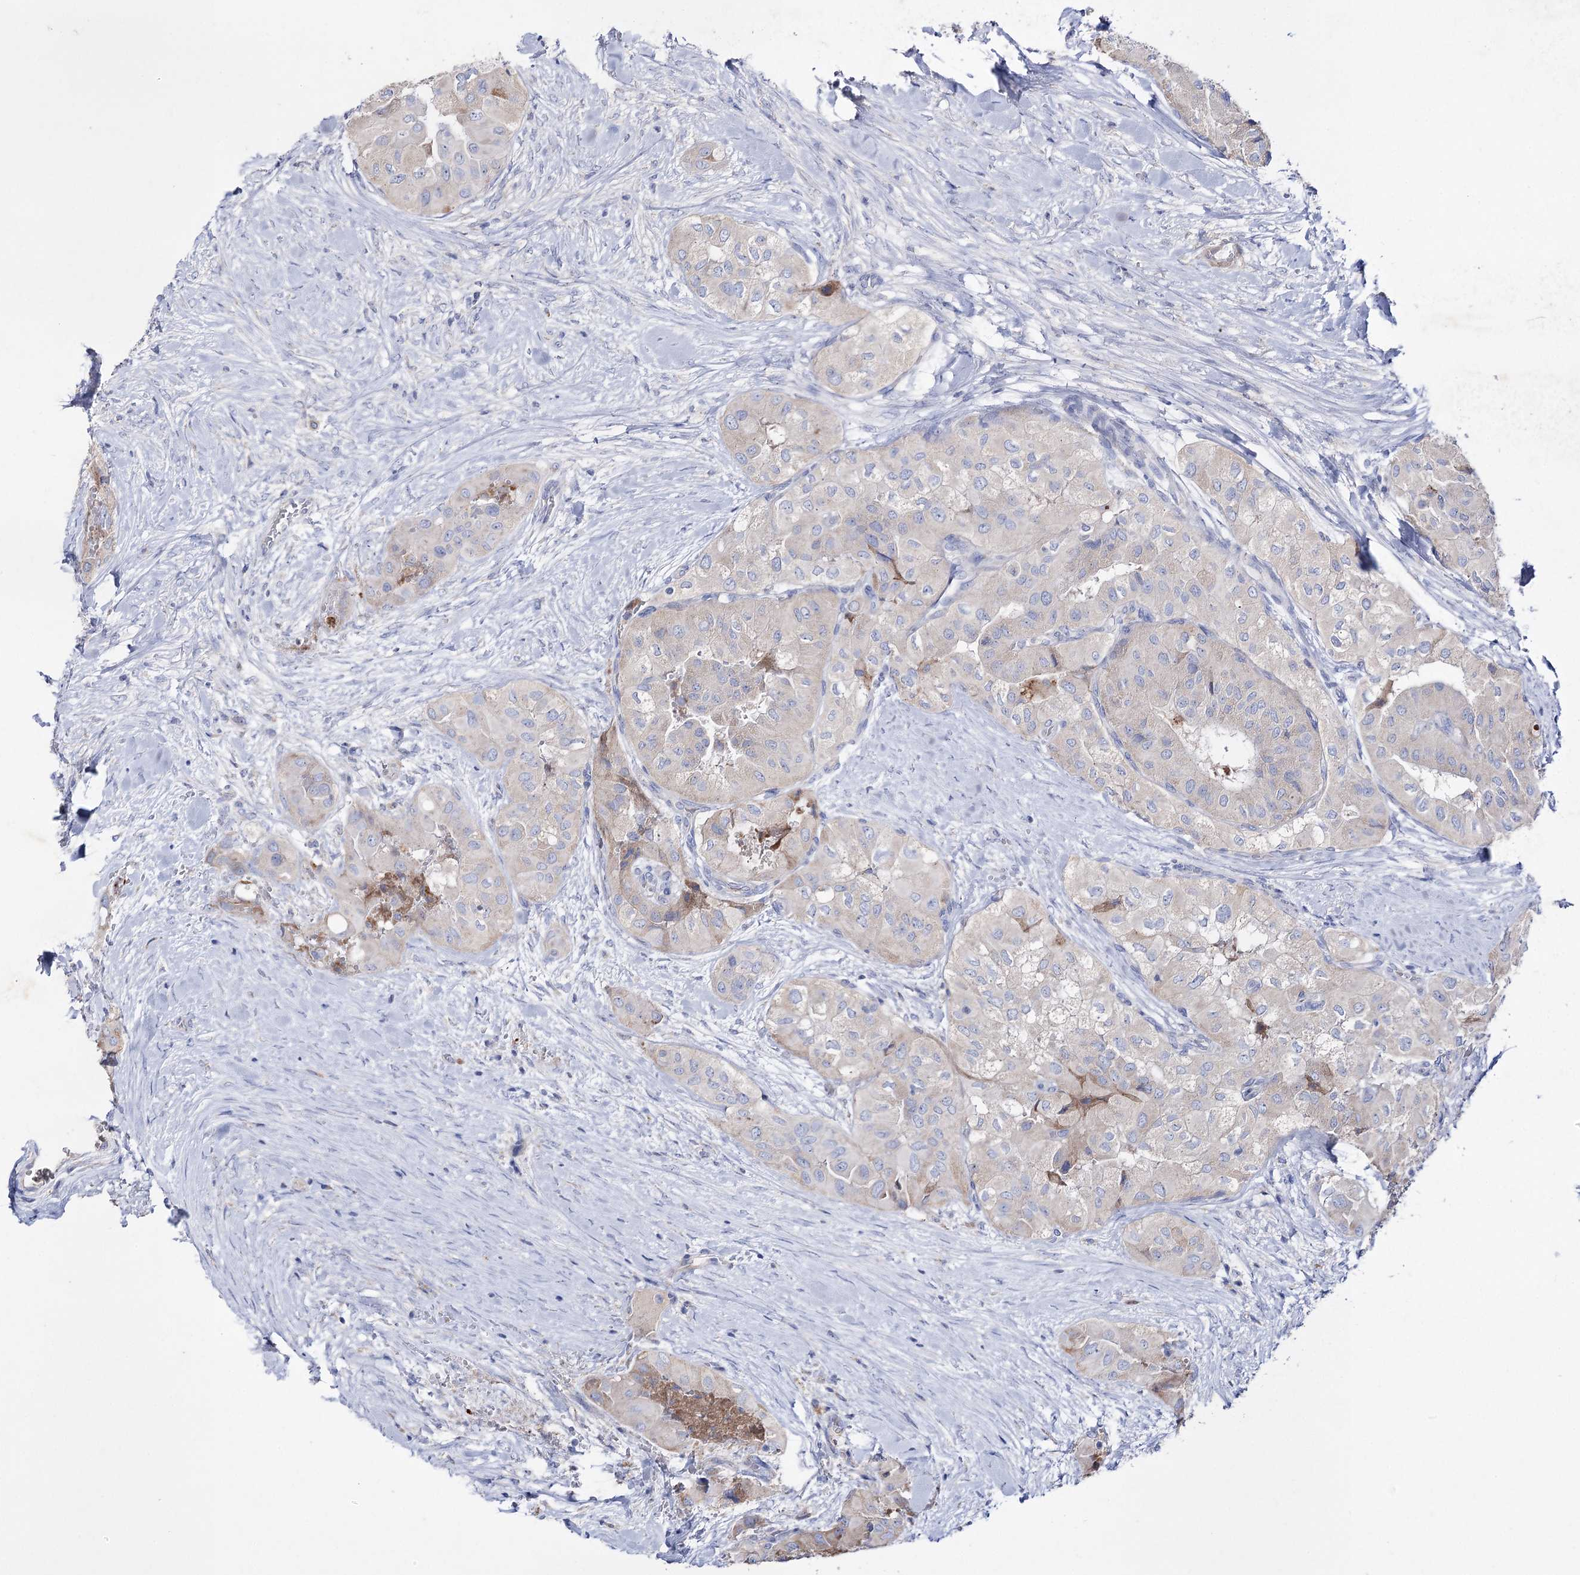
{"staining": {"intensity": "weak", "quantity": "<25%", "location": "cytoplasmic/membranous"}, "tissue": "thyroid cancer", "cell_type": "Tumor cells", "image_type": "cancer", "snomed": [{"axis": "morphology", "description": "Papillary adenocarcinoma, NOS"}, {"axis": "topography", "description": "Thyroid gland"}], "caption": "A micrograph of thyroid cancer (papillary adenocarcinoma) stained for a protein demonstrates no brown staining in tumor cells. Brightfield microscopy of immunohistochemistry (IHC) stained with DAB (3,3'-diaminobenzidine) (brown) and hematoxylin (blue), captured at high magnification.", "gene": "NAGLU", "patient": {"sex": "female", "age": 59}}